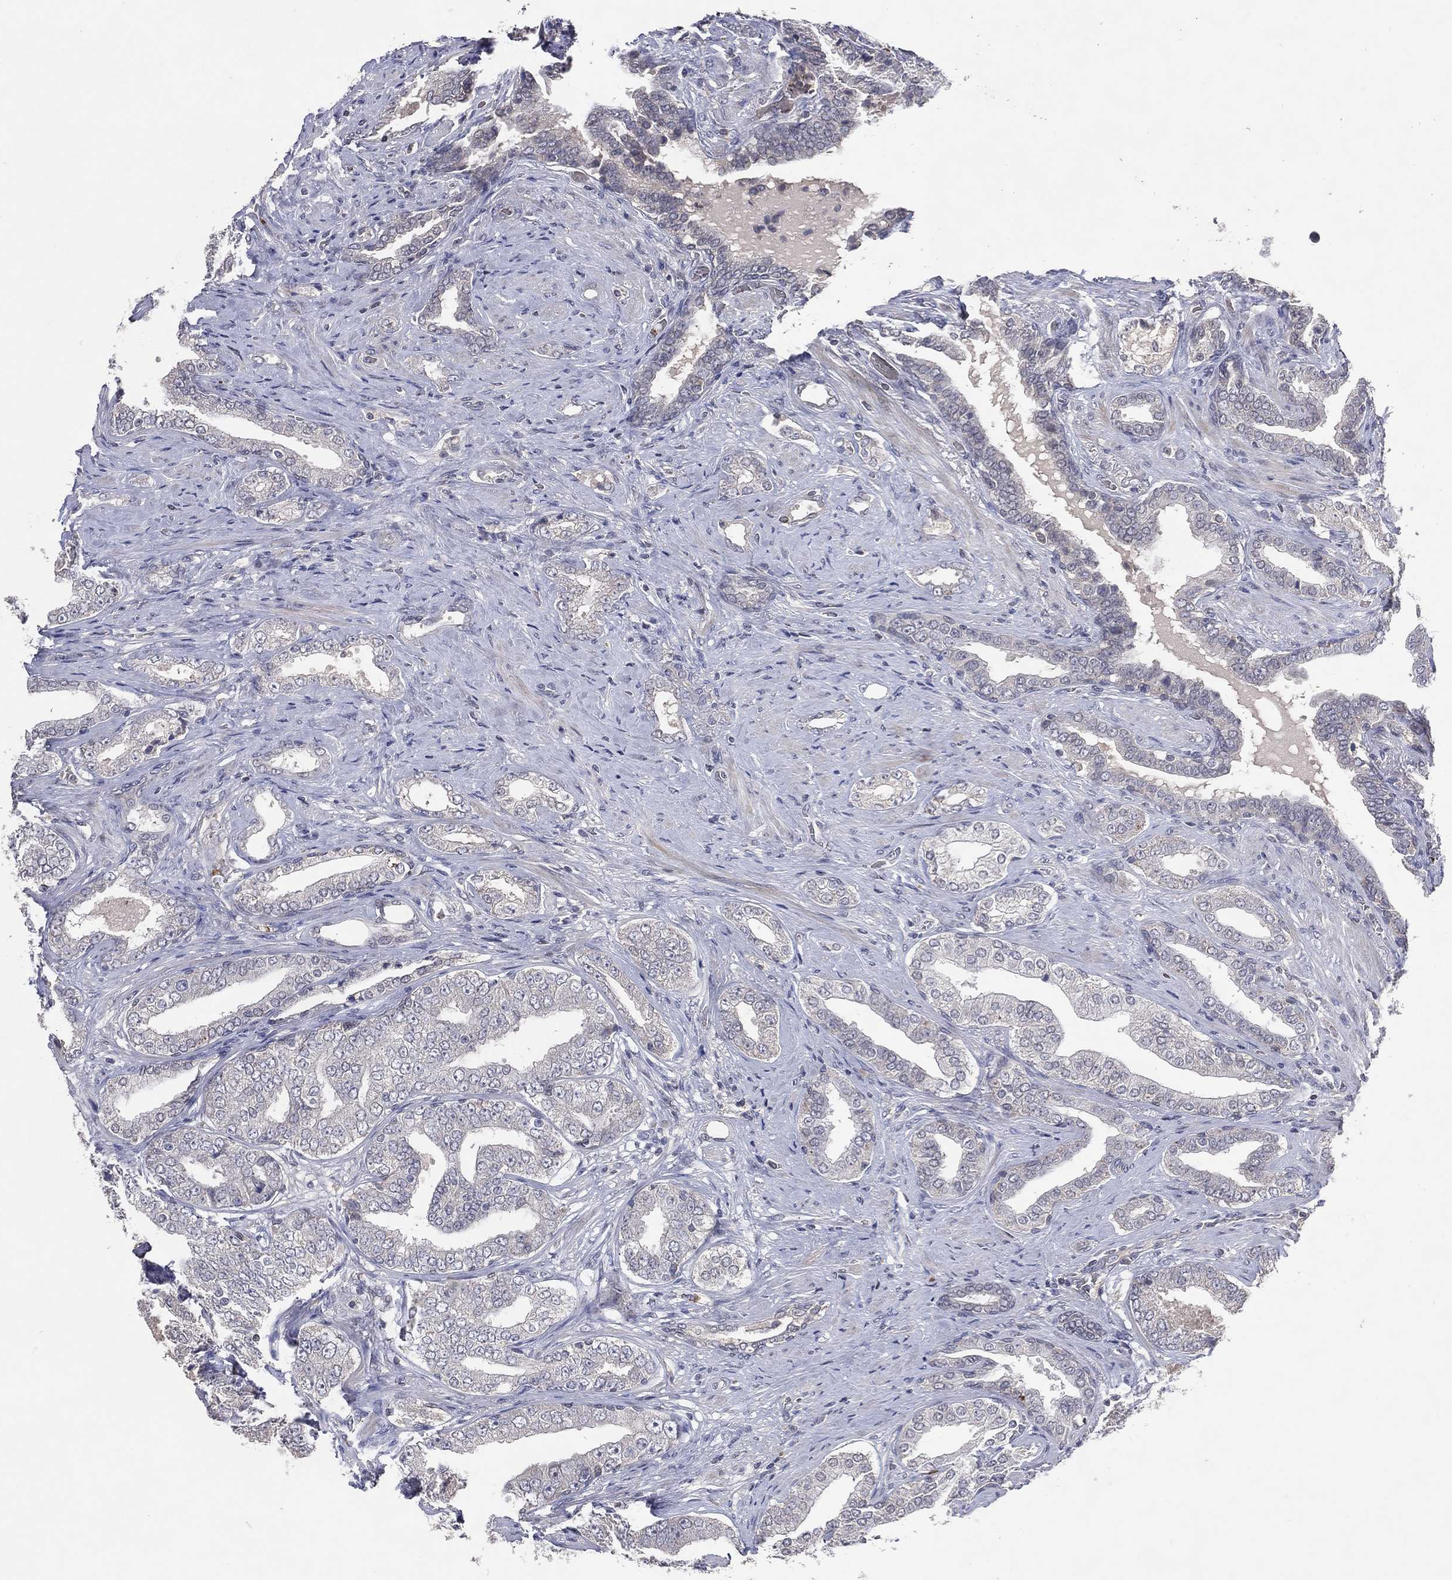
{"staining": {"intensity": "negative", "quantity": "none", "location": "none"}, "tissue": "prostate cancer", "cell_type": "Tumor cells", "image_type": "cancer", "snomed": [{"axis": "morphology", "description": "Adenocarcinoma, Low grade"}, {"axis": "topography", "description": "Prostate and seminal vesicle, NOS"}], "caption": "IHC of human prostate cancer (low-grade adenocarcinoma) demonstrates no positivity in tumor cells.", "gene": "DNAH7", "patient": {"sex": "male", "age": 61}}